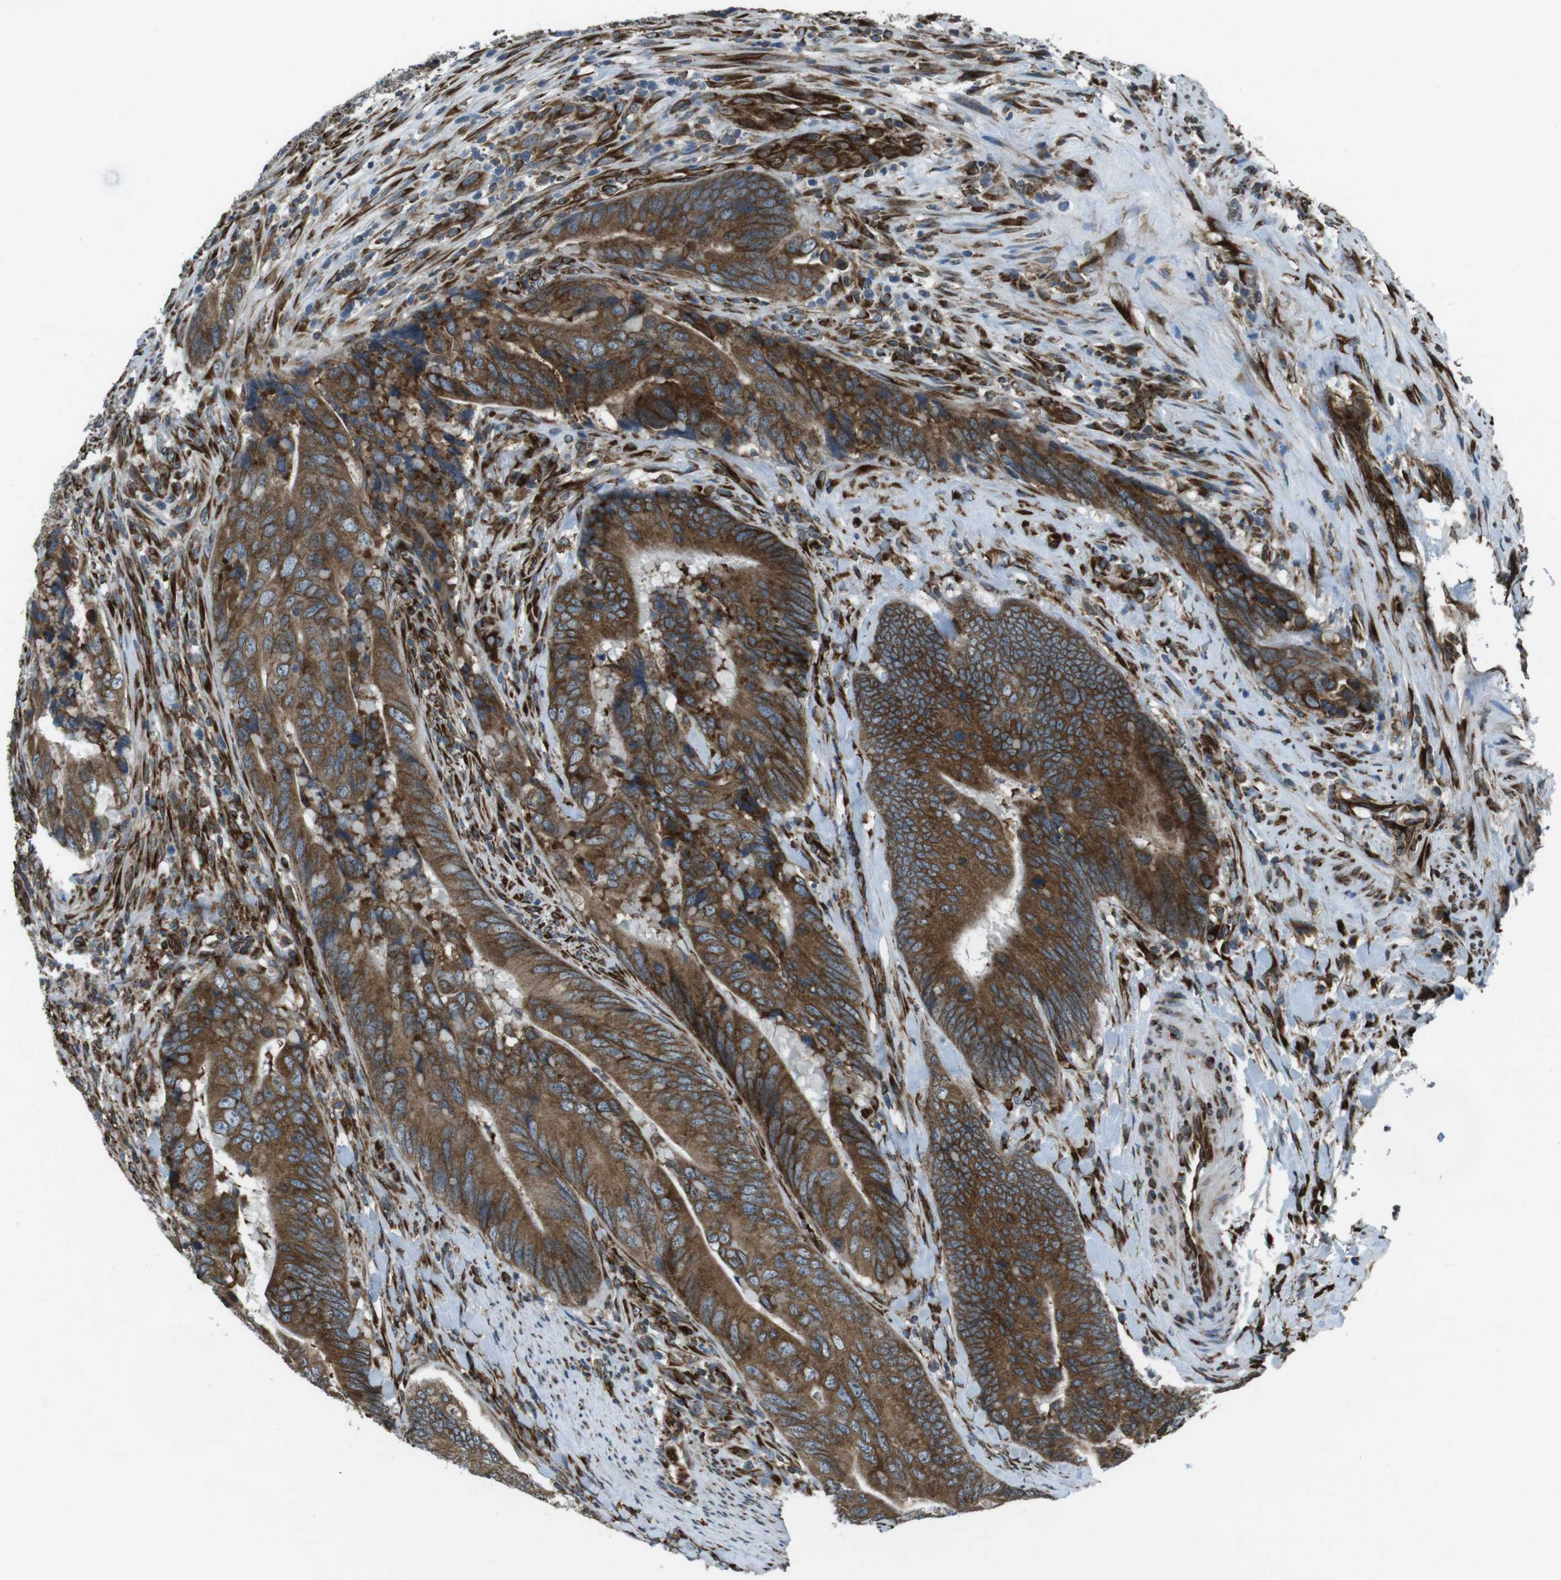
{"staining": {"intensity": "strong", "quantity": ">75%", "location": "cytoplasmic/membranous"}, "tissue": "colorectal cancer", "cell_type": "Tumor cells", "image_type": "cancer", "snomed": [{"axis": "morphology", "description": "Normal tissue, NOS"}, {"axis": "morphology", "description": "Adenocarcinoma, NOS"}, {"axis": "topography", "description": "Colon"}], "caption": "Brown immunohistochemical staining in colorectal cancer exhibits strong cytoplasmic/membranous positivity in approximately >75% of tumor cells.", "gene": "KTN1", "patient": {"sex": "male", "age": 56}}